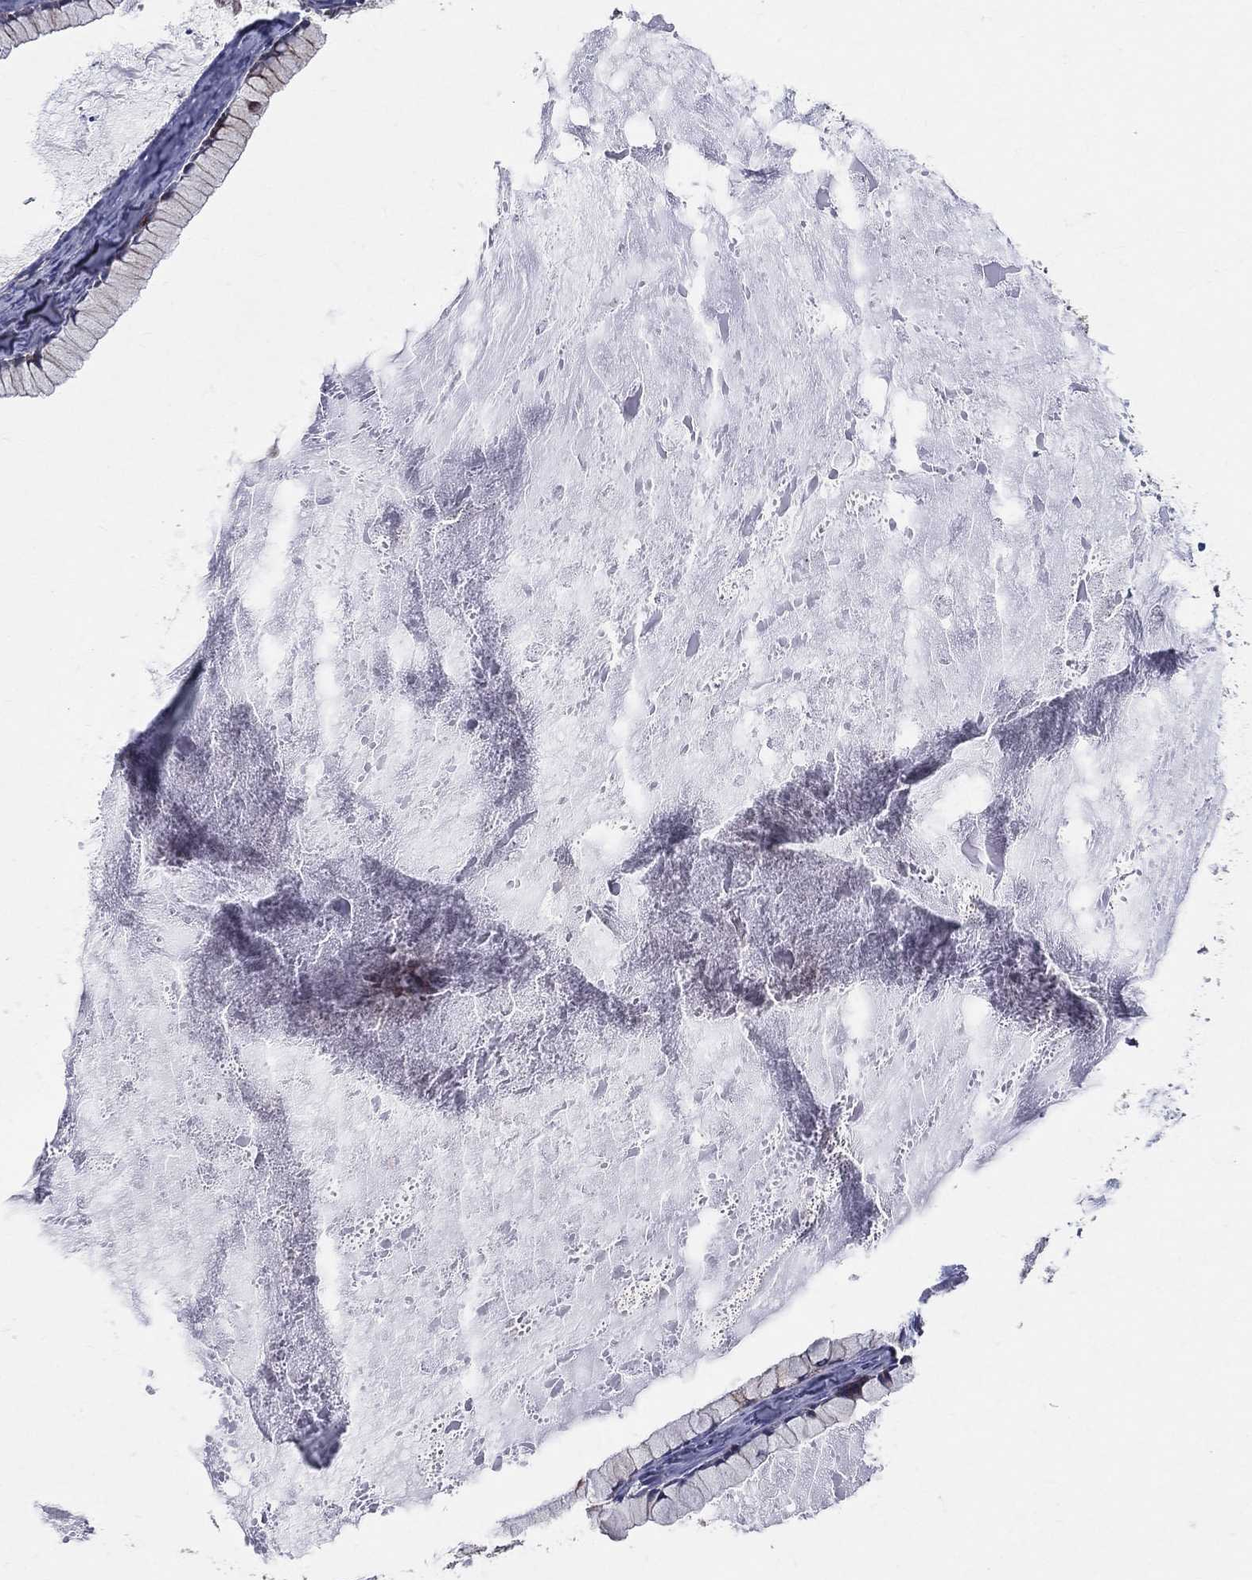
{"staining": {"intensity": "negative", "quantity": "none", "location": "none"}, "tissue": "ovarian cancer", "cell_type": "Tumor cells", "image_type": "cancer", "snomed": [{"axis": "morphology", "description": "Cystadenocarcinoma, mucinous, NOS"}, {"axis": "topography", "description": "Ovary"}], "caption": "This is an immunohistochemistry (IHC) photomicrograph of human ovarian mucinous cystadenocarcinoma. There is no staining in tumor cells.", "gene": "MIX23", "patient": {"sex": "female", "age": 41}}